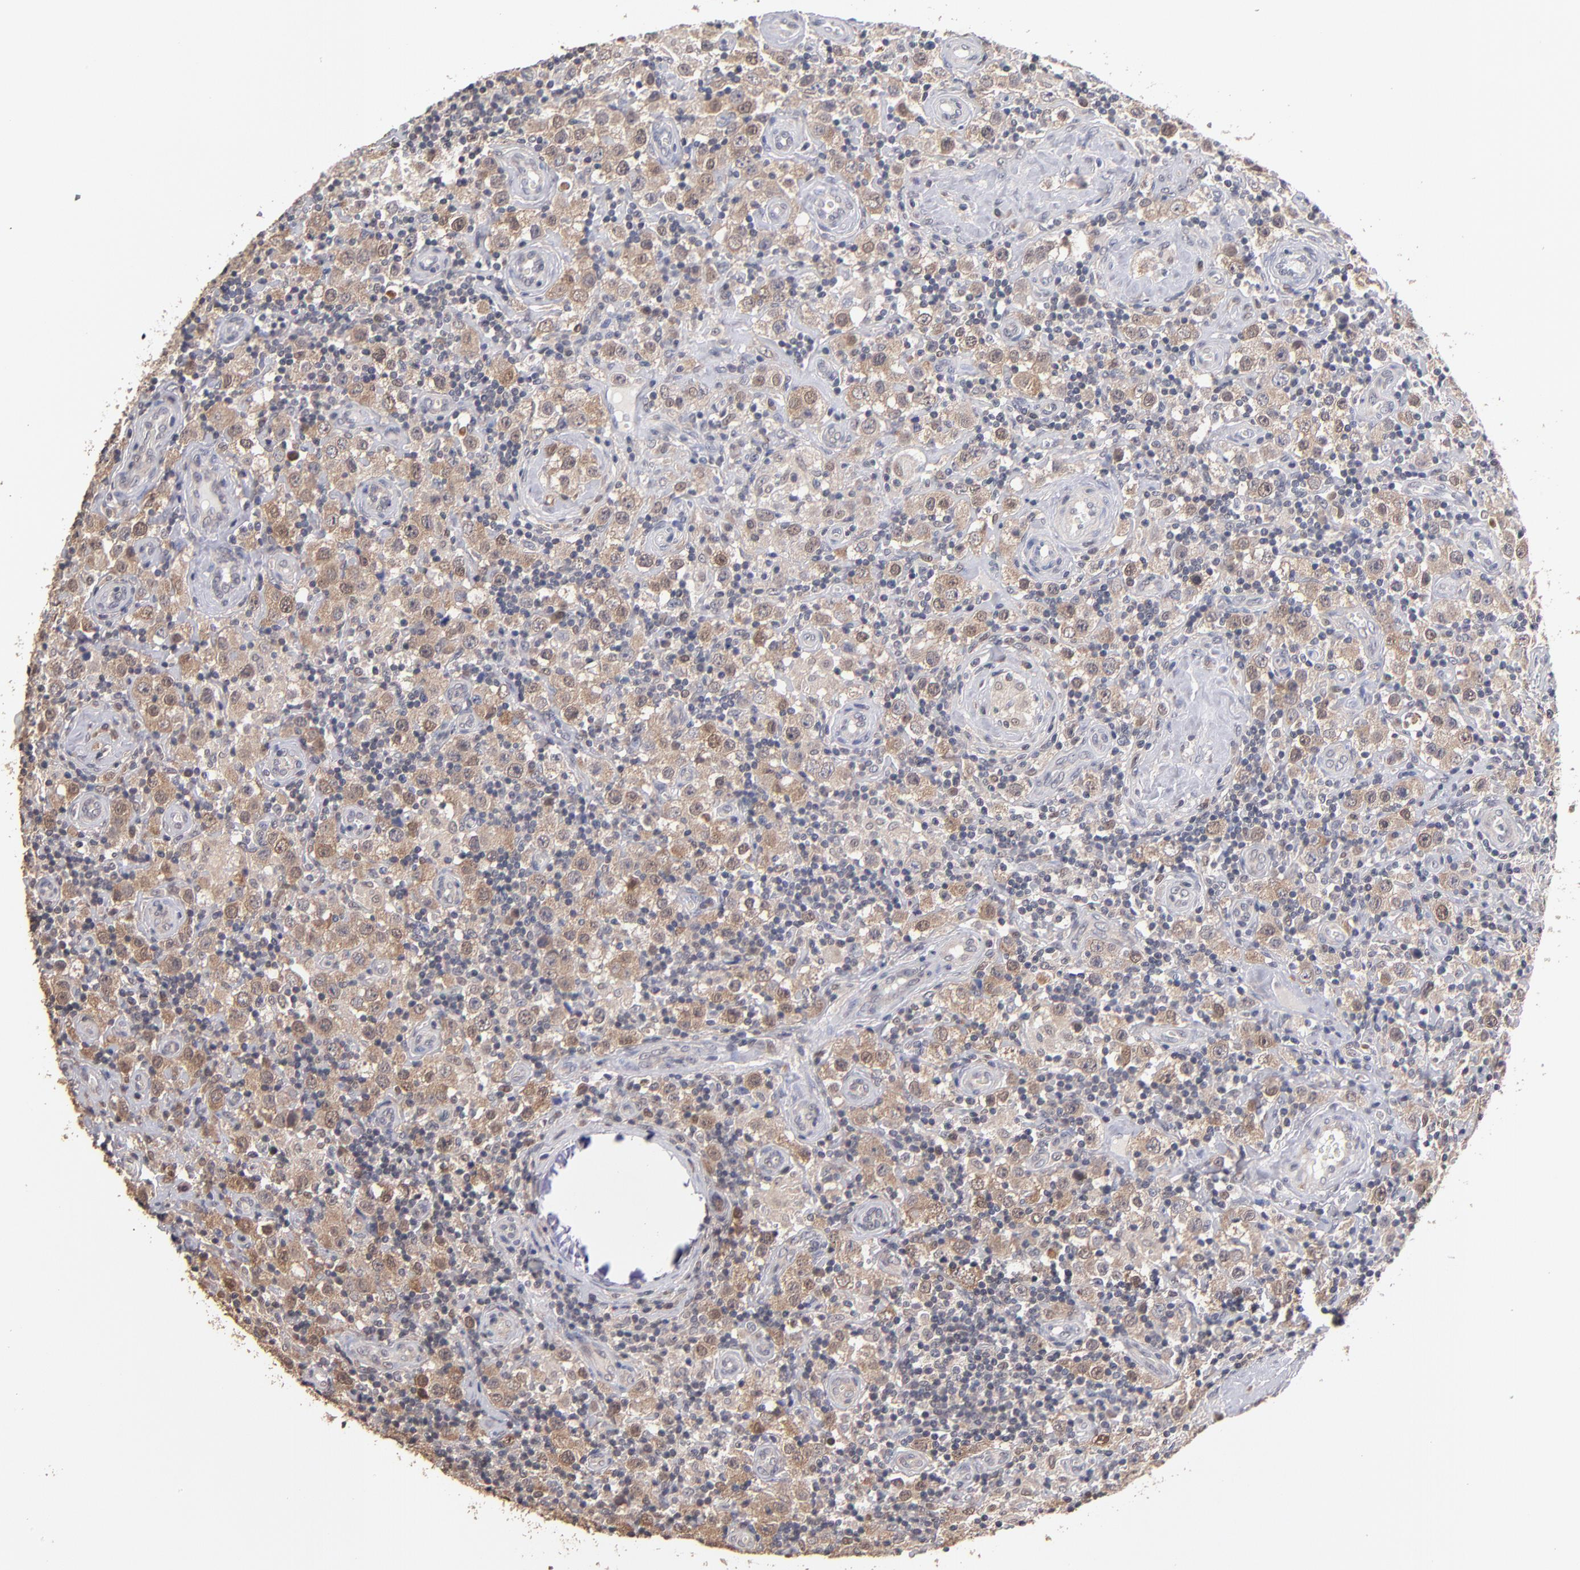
{"staining": {"intensity": "weak", "quantity": "25%-75%", "location": "cytoplasmic/membranous"}, "tissue": "testis cancer", "cell_type": "Tumor cells", "image_type": "cancer", "snomed": [{"axis": "morphology", "description": "Seminoma, NOS"}, {"axis": "topography", "description": "Testis"}], "caption": "DAB immunohistochemical staining of testis cancer (seminoma) displays weak cytoplasmic/membranous protein staining in about 25%-75% of tumor cells. Using DAB (brown) and hematoxylin (blue) stains, captured at high magnification using brightfield microscopy.", "gene": "PSMD10", "patient": {"sex": "male", "age": 32}}